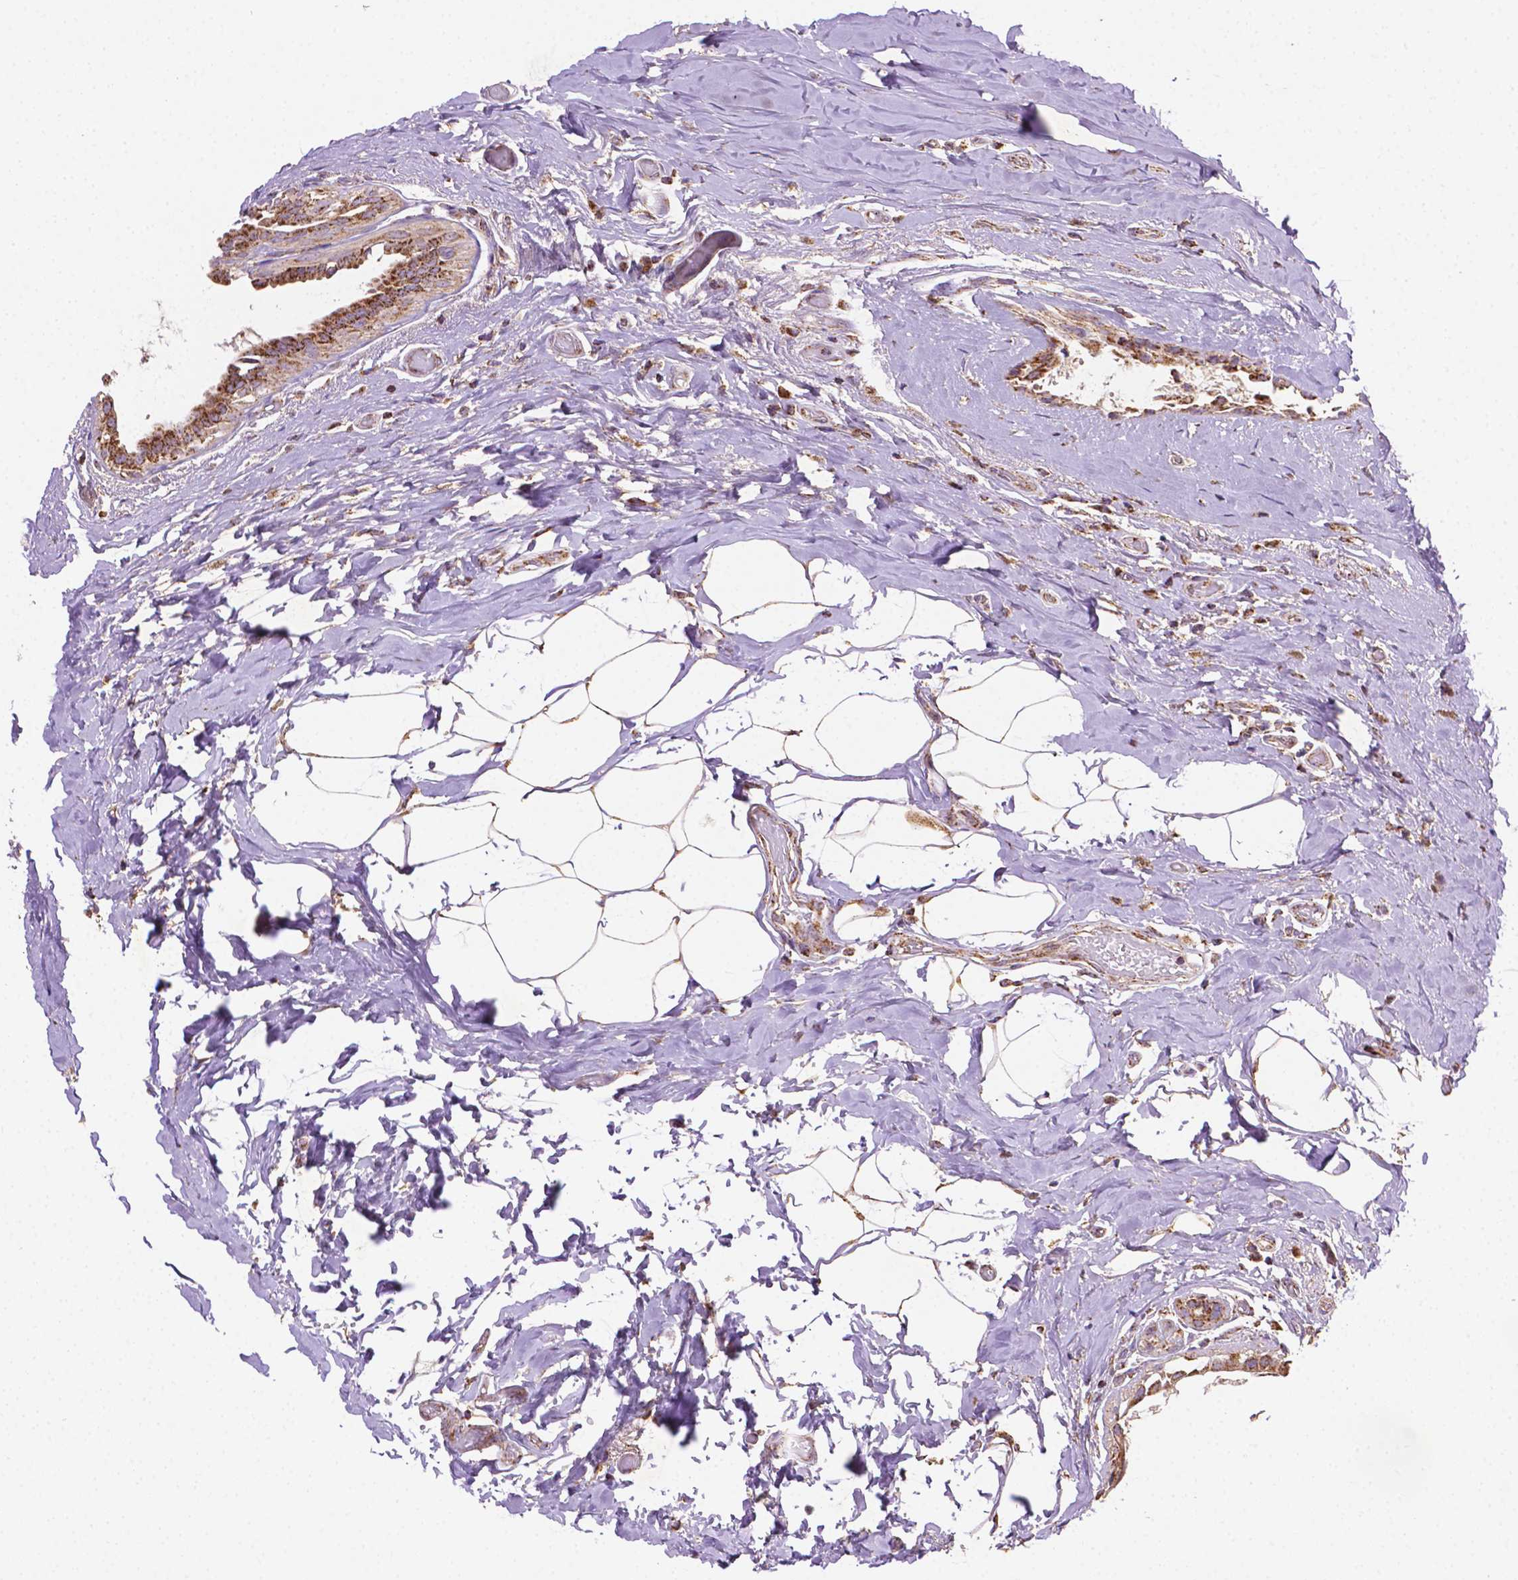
{"staining": {"intensity": "strong", "quantity": ">75%", "location": "cytoplasmic/membranous"}, "tissue": "breast cancer", "cell_type": "Tumor cells", "image_type": "cancer", "snomed": [{"axis": "morphology", "description": "Intraductal carcinoma, in situ"}, {"axis": "morphology", "description": "Duct carcinoma"}, {"axis": "morphology", "description": "Lobular carcinoma, in situ"}, {"axis": "topography", "description": "Breast"}], "caption": "IHC staining of breast cancer (lobular carcinoma in situ), which reveals high levels of strong cytoplasmic/membranous positivity in approximately >75% of tumor cells indicating strong cytoplasmic/membranous protein positivity. The staining was performed using DAB (brown) for protein detection and nuclei were counterstained in hematoxylin (blue).", "gene": "ILVBL", "patient": {"sex": "female", "age": 44}}